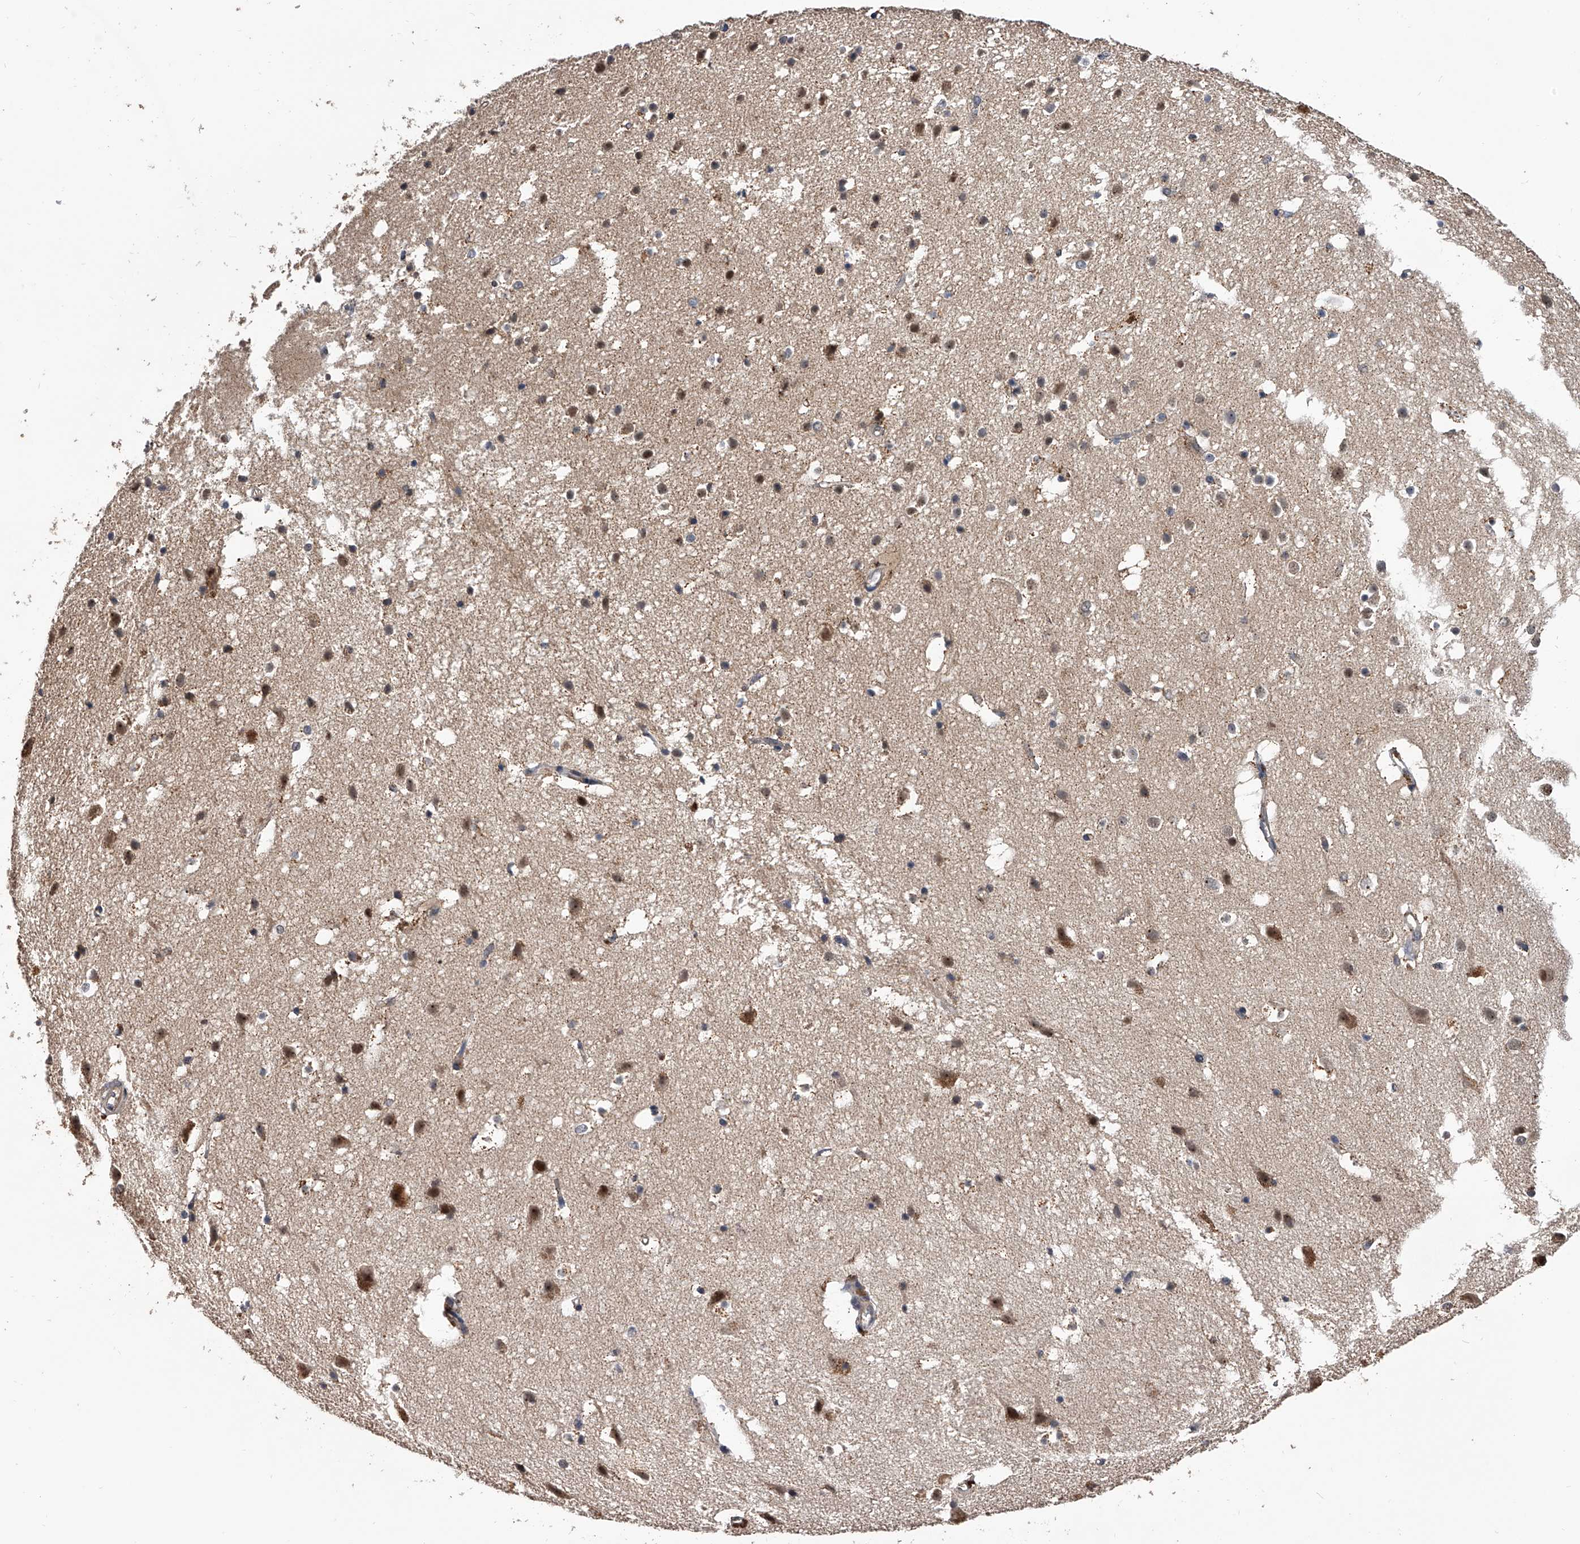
{"staining": {"intensity": "weak", "quantity": ">75%", "location": "cytoplasmic/membranous"}, "tissue": "cerebral cortex", "cell_type": "Endothelial cells", "image_type": "normal", "snomed": [{"axis": "morphology", "description": "Normal tissue, NOS"}, {"axis": "topography", "description": "Cerebral cortex"}], "caption": "Cerebral cortex stained with IHC shows weak cytoplasmic/membranous staining in approximately >75% of endothelial cells.", "gene": "EFCAB7", "patient": {"sex": "male", "age": 54}}